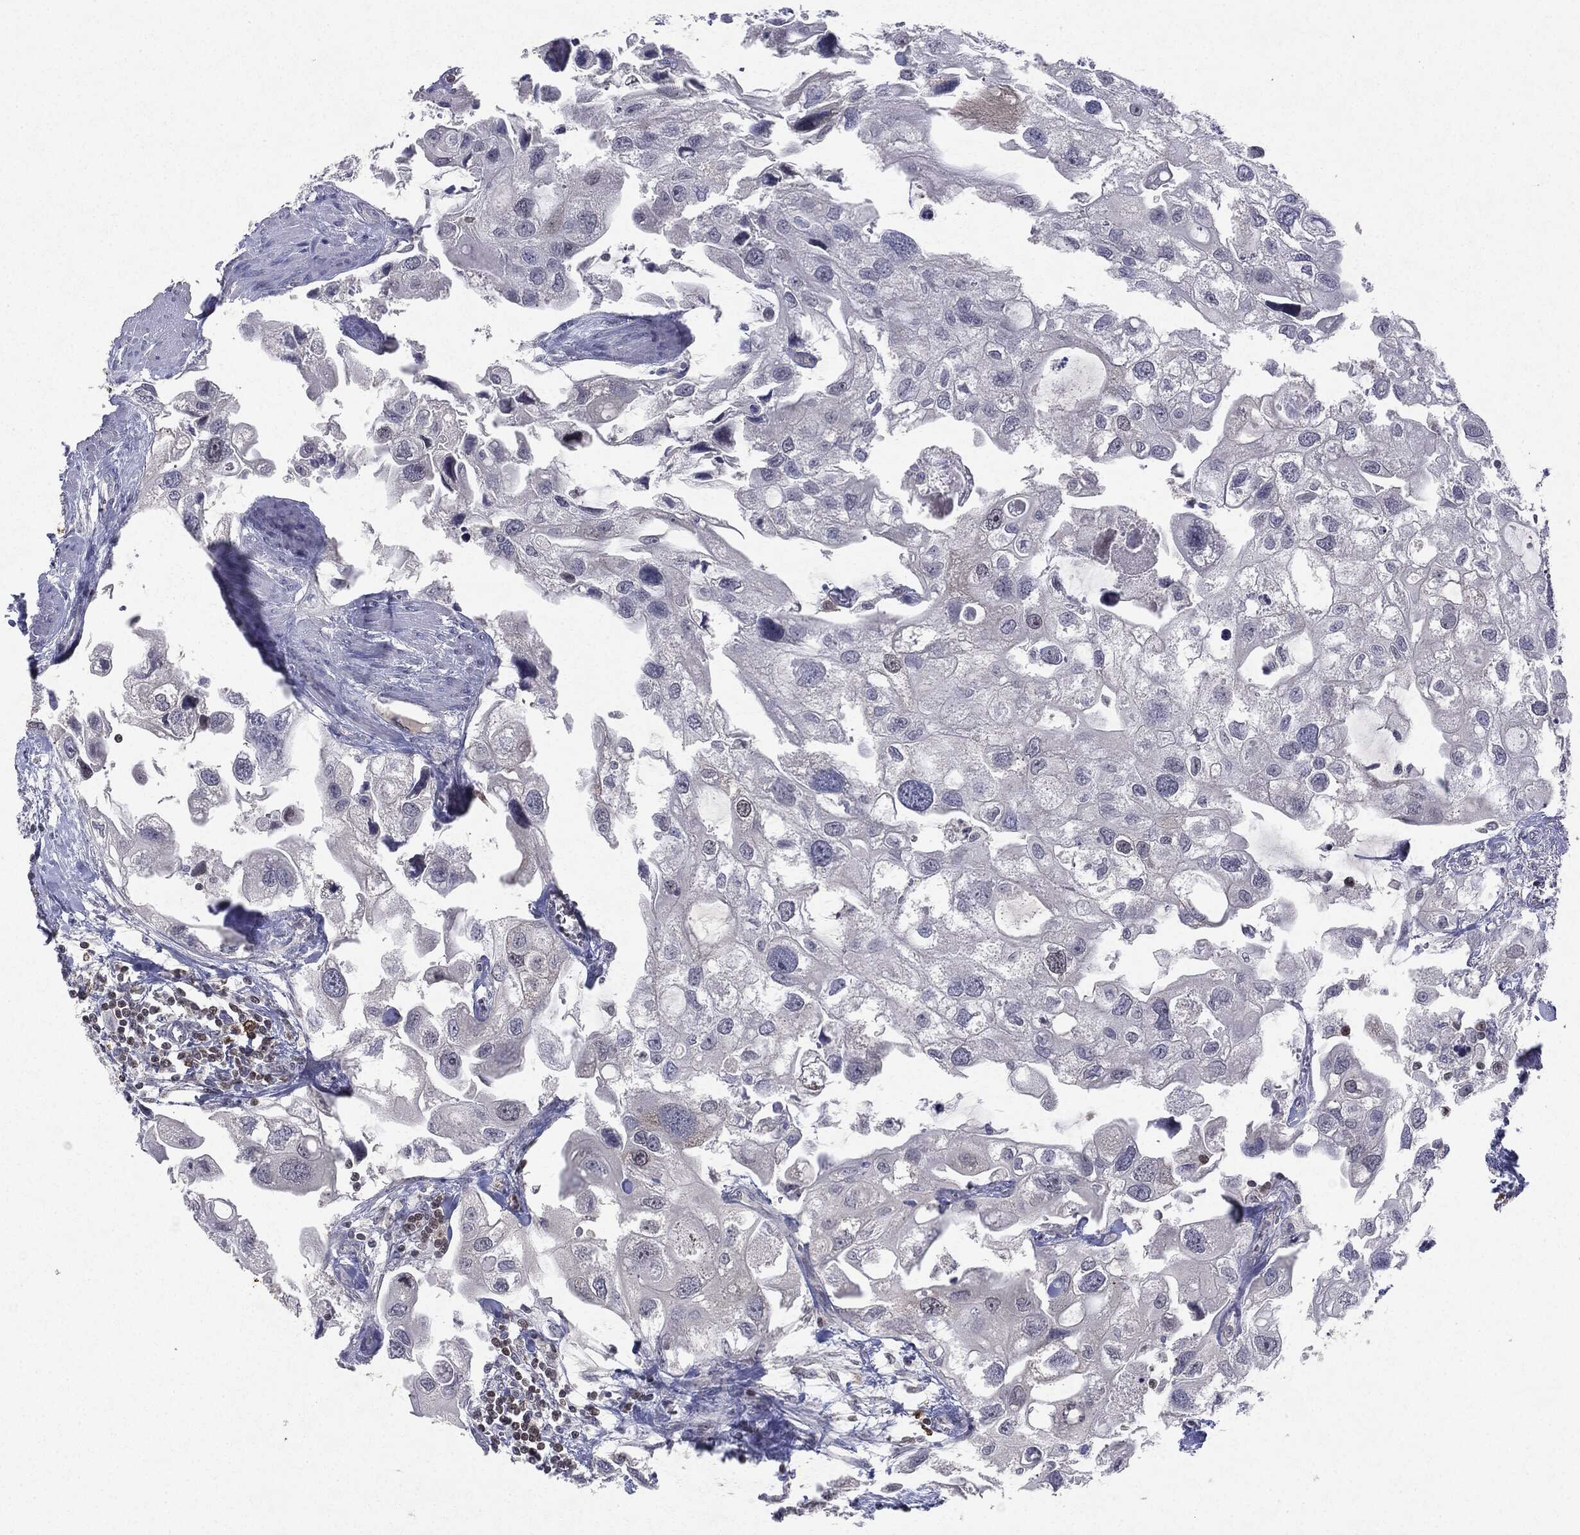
{"staining": {"intensity": "negative", "quantity": "none", "location": "none"}, "tissue": "urothelial cancer", "cell_type": "Tumor cells", "image_type": "cancer", "snomed": [{"axis": "morphology", "description": "Urothelial carcinoma, High grade"}, {"axis": "topography", "description": "Urinary bladder"}], "caption": "Tumor cells are negative for protein expression in human urothelial cancer. Nuclei are stained in blue.", "gene": "KIF2C", "patient": {"sex": "male", "age": 59}}